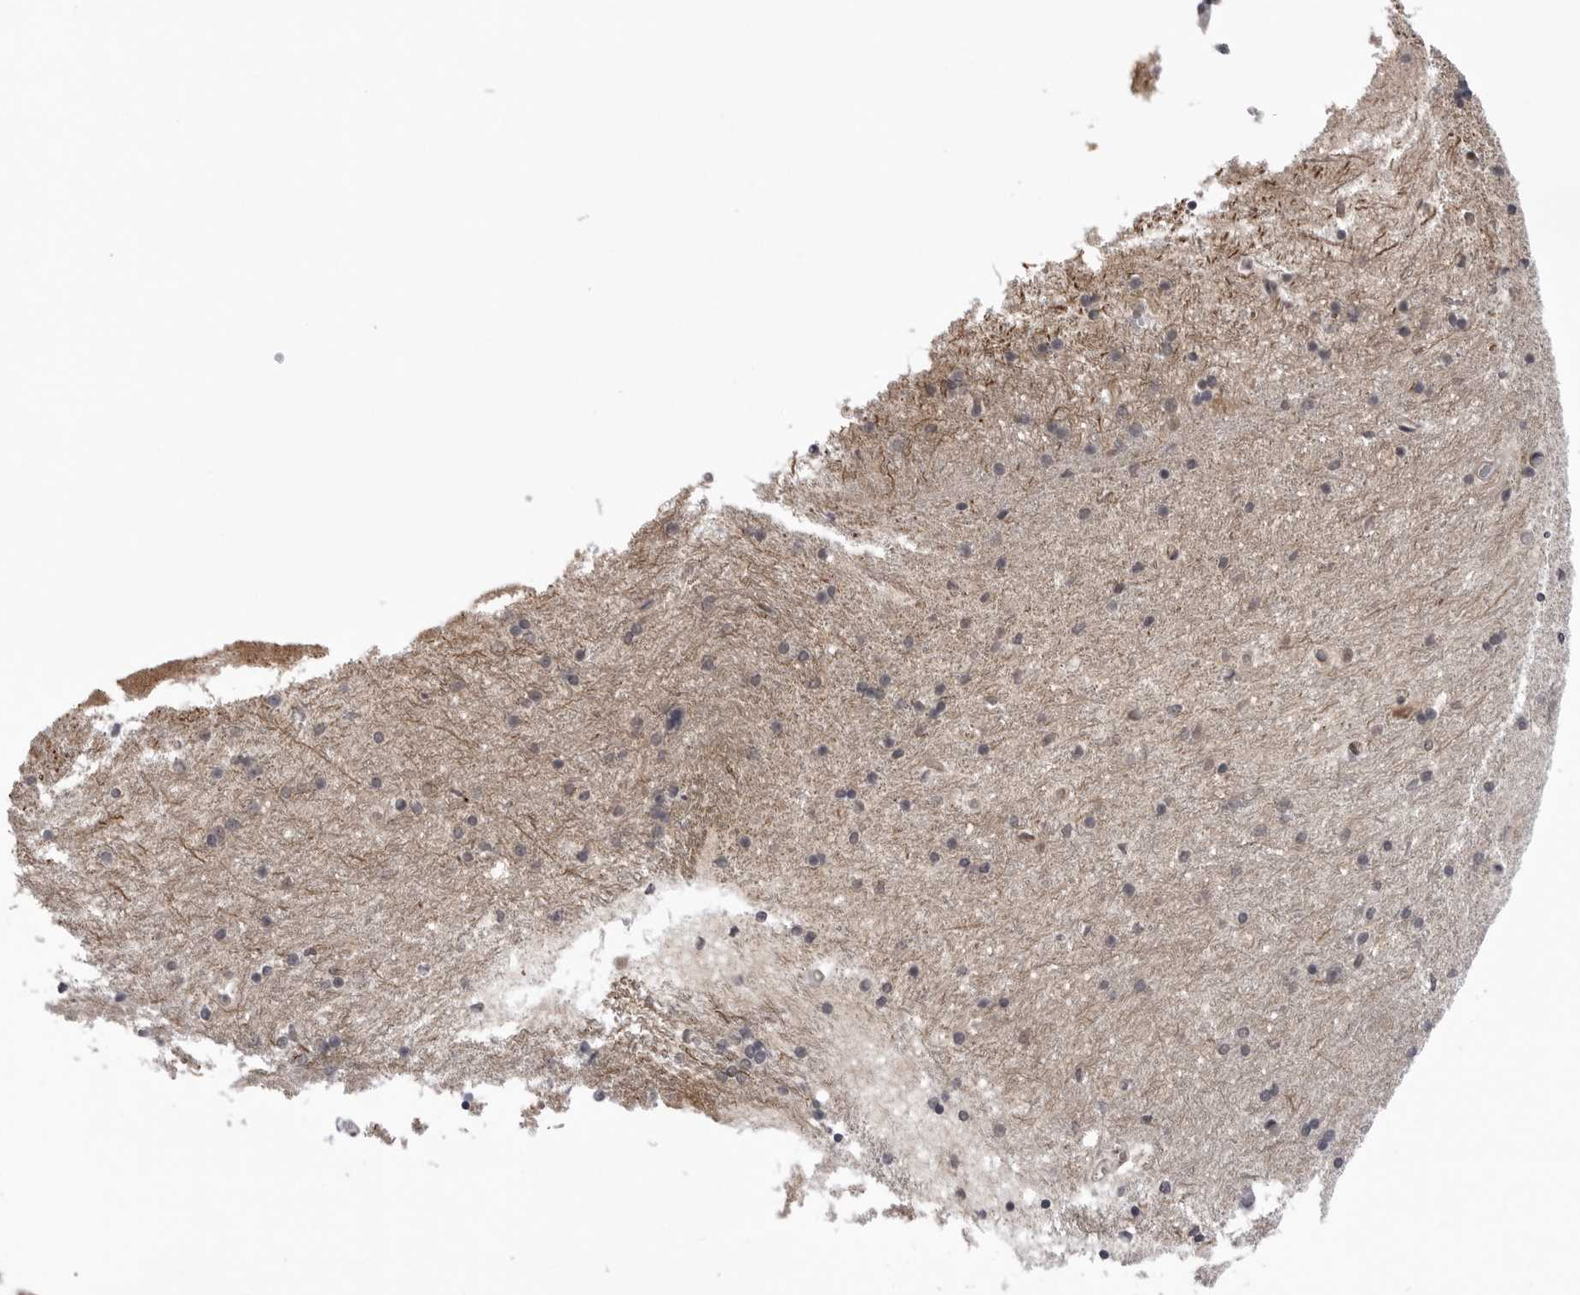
{"staining": {"intensity": "weak", "quantity": "<25%", "location": "cytoplasmic/membranous"}, "tissue": "hippocampus", "cell_type": "Glial cells", "image_type": "normal", "snomed": [{"axis": "morphology", "description": "Normal tissue, NOS"}, {"axis": "topography", "description": "Hippocampus"}], "caption": "Protein analysis of unremarkable hippocampus exhibits no significant expression in glial cells.", "gene": "ABL1", "patient": {"sex": "male", "age": 45}}